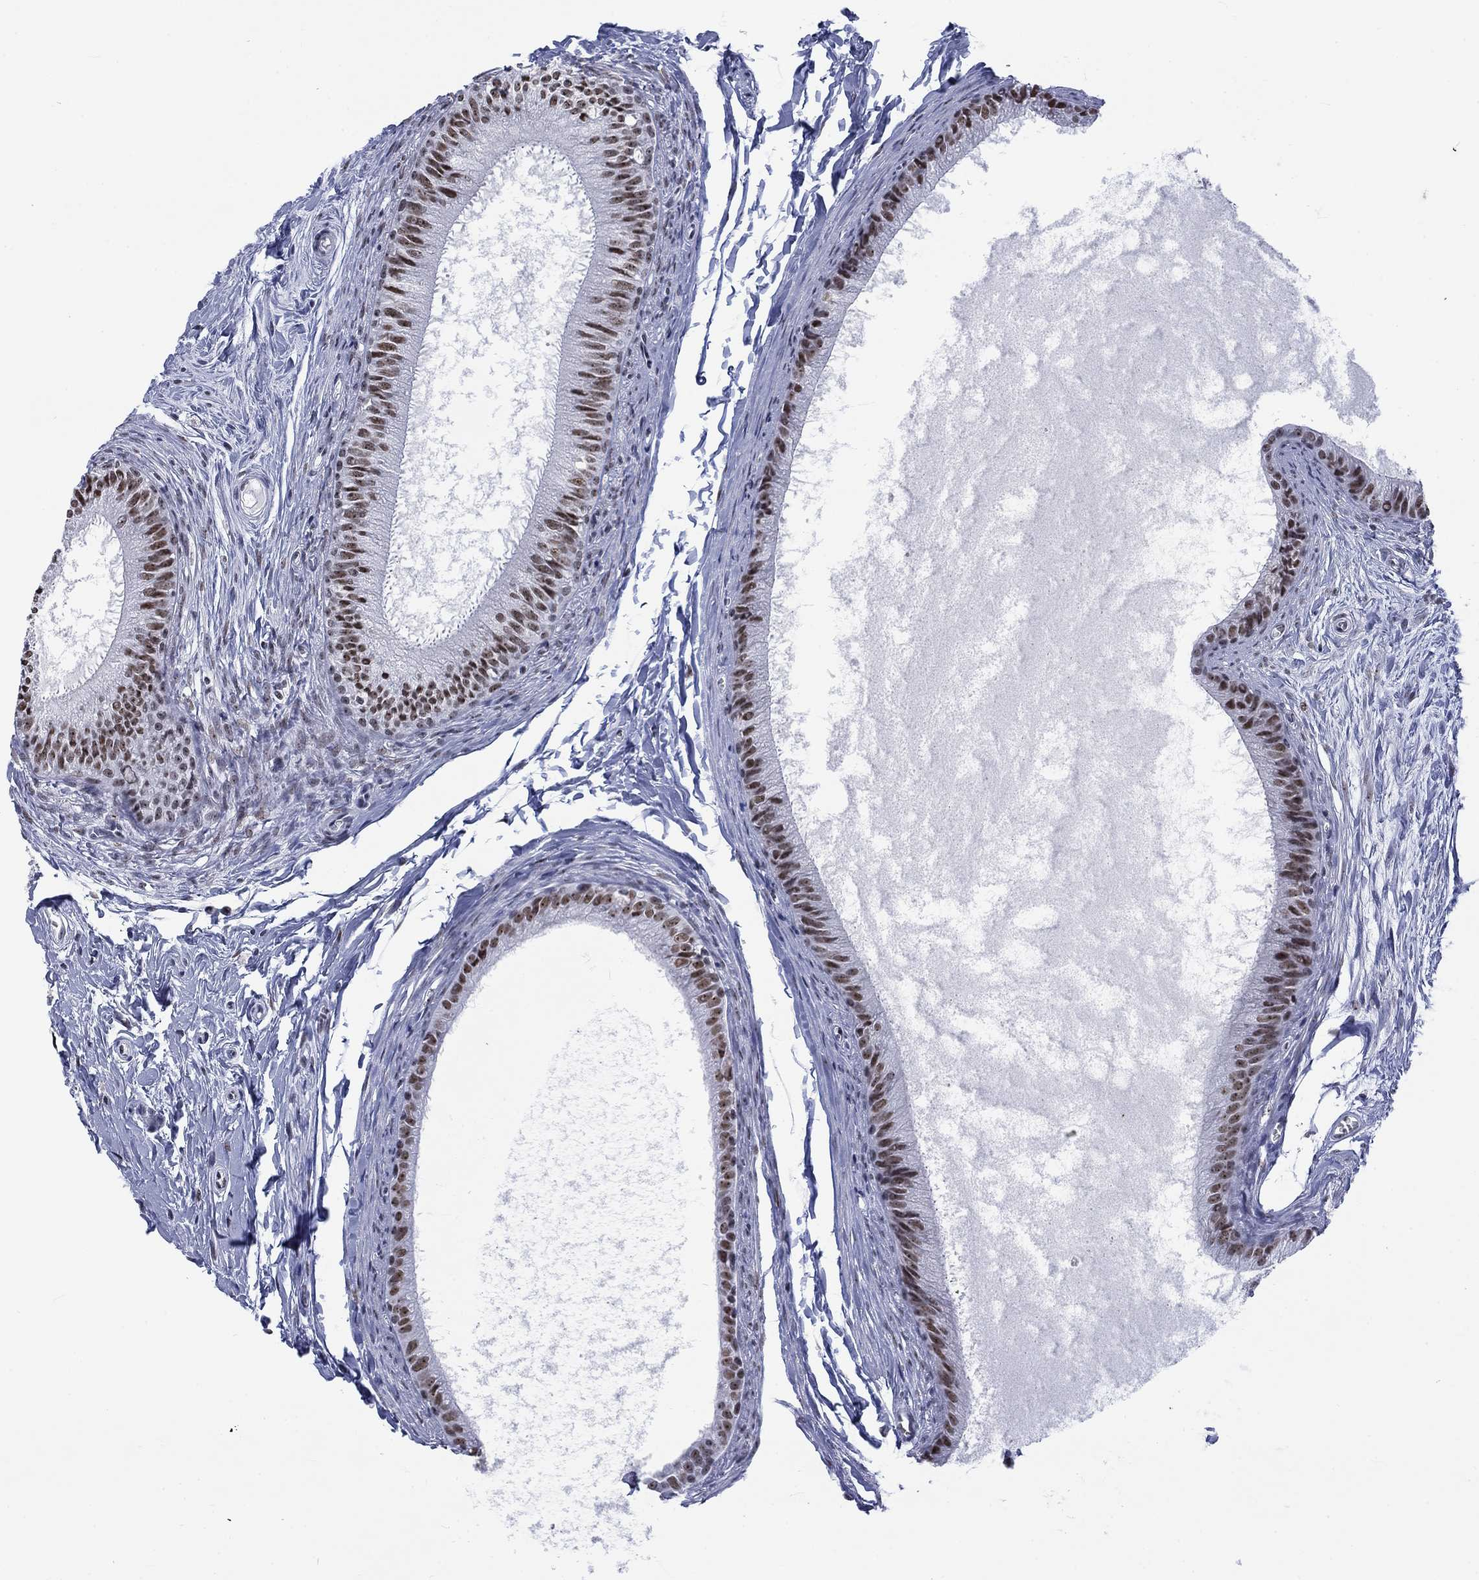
{"staining": {"intensity": "strong", "quantity": ">75%", "location": "nuclear"}, "tissue": "epididymis", "cell_type": "Glandular cells", "image_type": "normal", "snomed": [{"axis": "morphology", "description": "Normal tissue, NOS"}, {"axis": "topography", "description": "Epididymis"}], "caption": "About >75% of glandular cells in benign human epididymis display strong nuclear protein positivity as visualized by brown immunohistochemical staining.", "gene": "CSRNP3", "patient": {"sex": "male", "age": 51}}